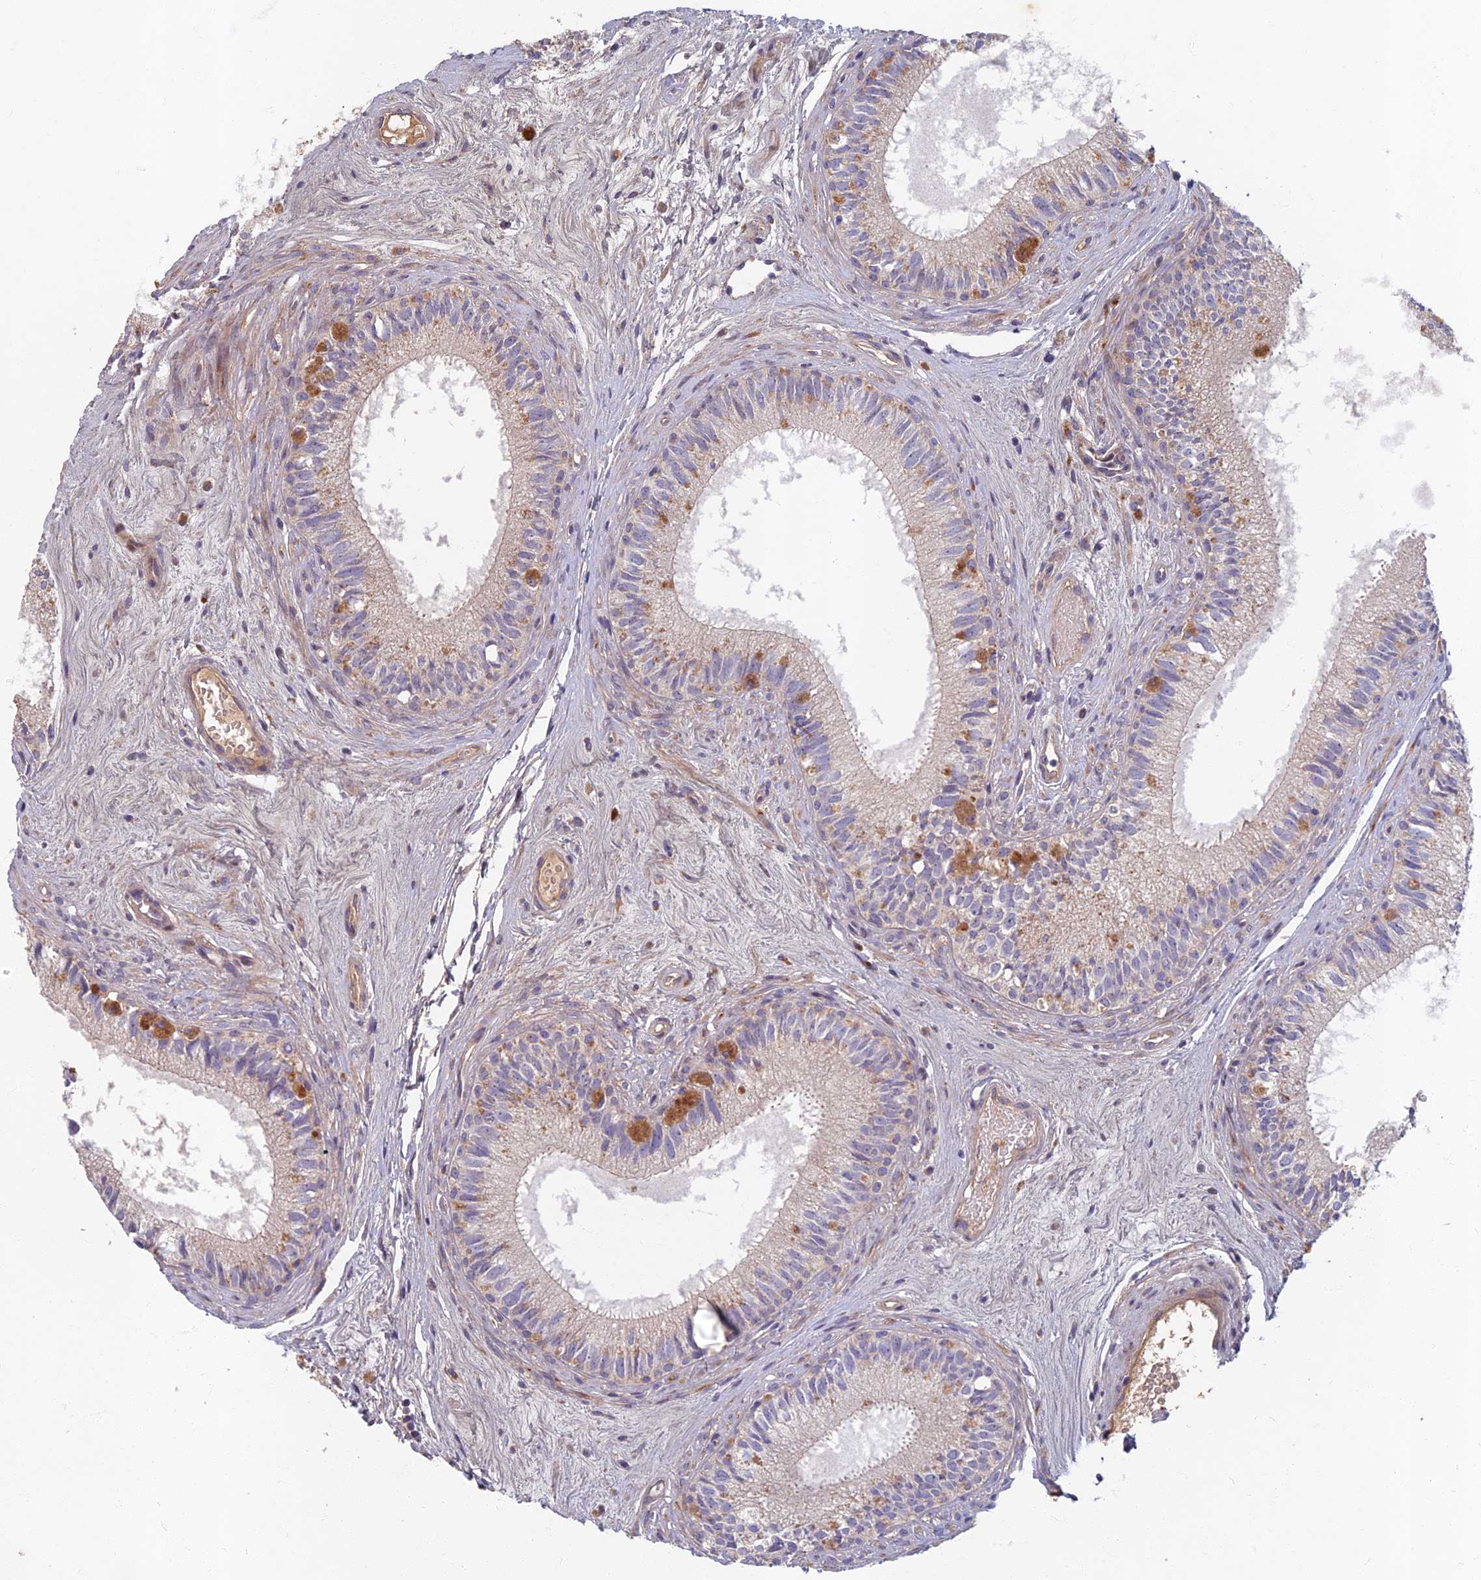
{"staining": {"intensity": "weak", "quantity": "25%-75%", "location": "cytoplasmic/membranous"}, "tissue": "epididymis", "cell_type": "Glandular cells", "image_type": "normal", "snomed": [{"axis": "morphology", "description": "Normal tissue, NOS"}, {"axis": "topography", "description": "Epididymis"}], "caption": "Immunohistochemical staining of benign epididymis displays weak cytoplasmic/membranous protein staining in about 25%-75% of glandular cells.", "gene": "SOGA1", "patient": {"sex": "male", "age": 71}}